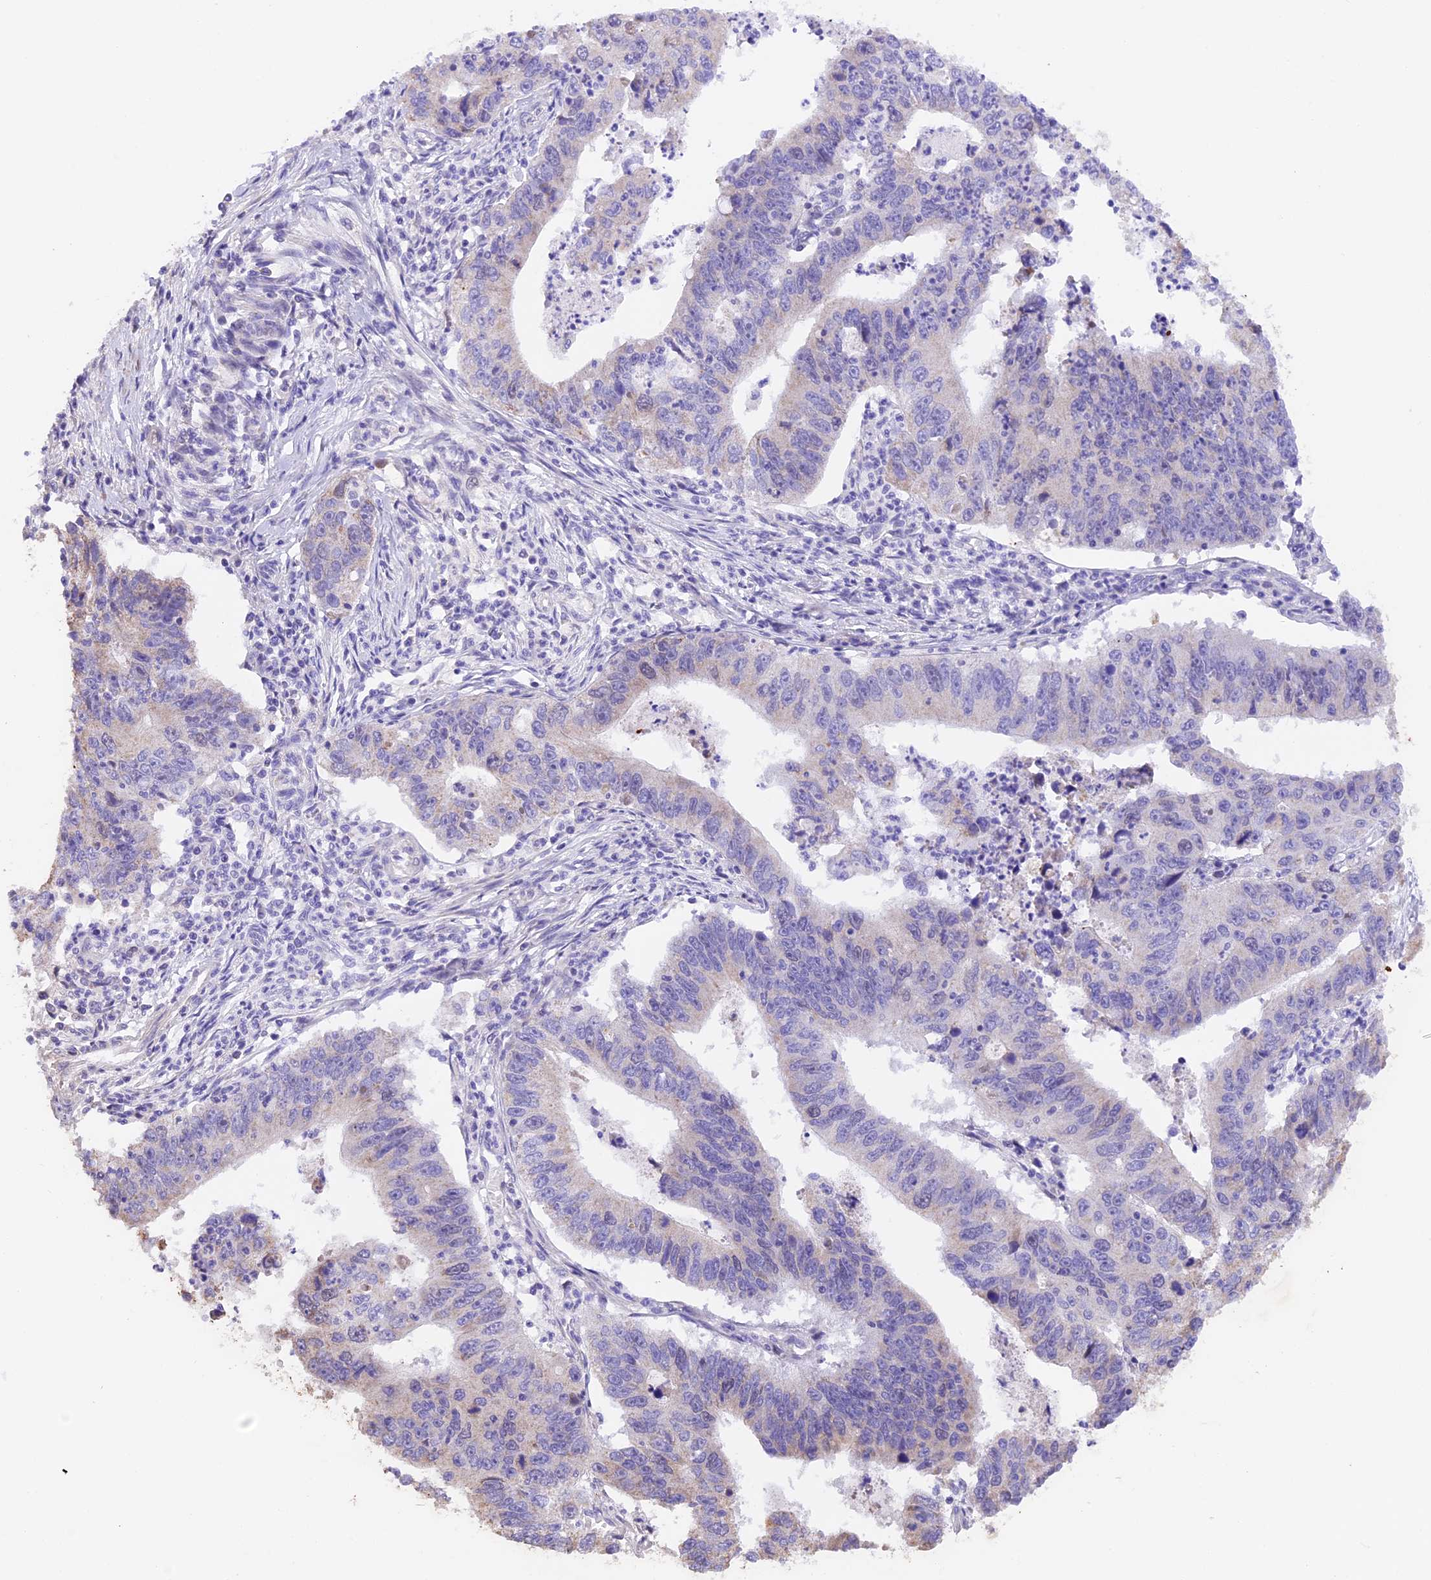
{"staining": {"intensity": "negative", "quantity": "none", "location": "none"}, "tissue": "stomach cancer", "cell_type": "Tumor cells", "image_type": "cancer", "snomed": [{"axis": "morphology", "description": "Adenocarcinoma, NOS"}, {"axis": "topography", "description": "Stomach"}], "caption": "Immunohistochemistry (IHC) image of stomach cancer (adenocarcinoma) stained for a protein (brown), which shows no positivity in tumor cells. (IHC, brightfield microscopy, high magnification).", "gene": "PKIA", "patient": {"sex": "male", "age": 59}}